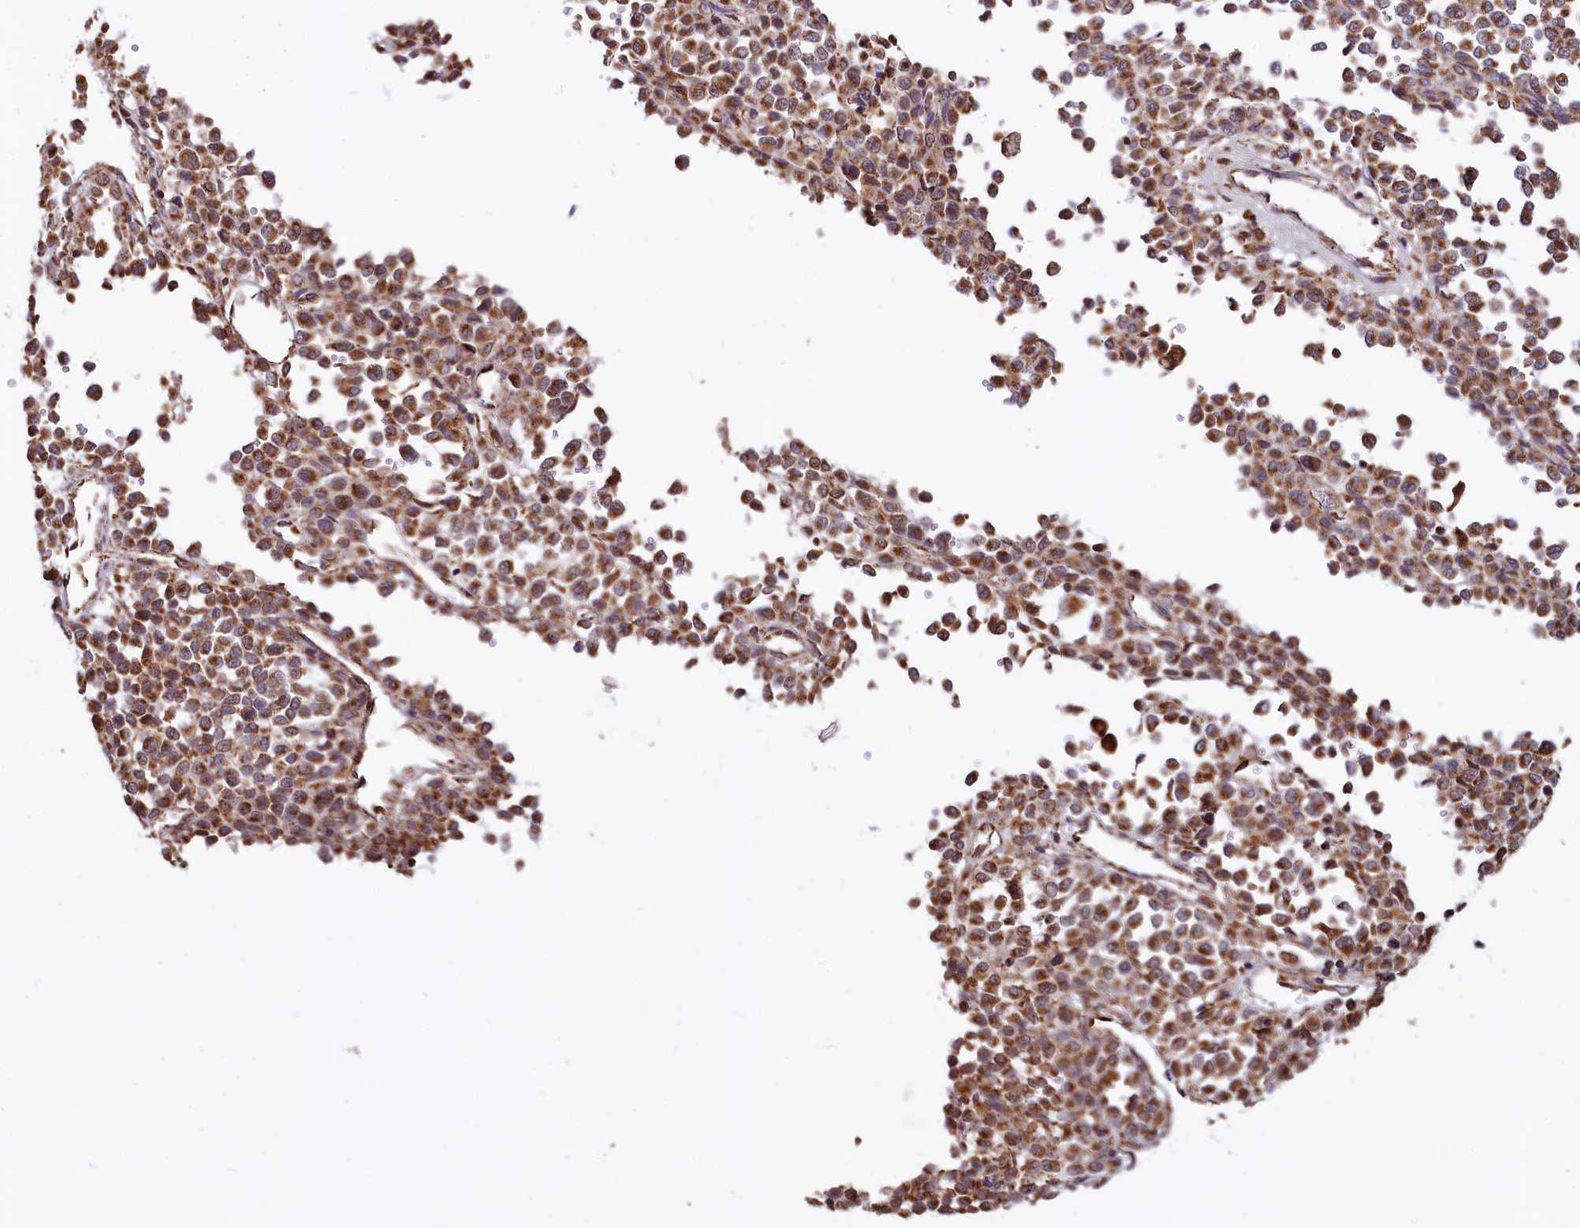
{"staining": {"intensity": "moderate", "quantity": ">75%", "location": "cytoplasmic/membranous"}, "tissue": "melanoma", "cell_type": "Tumor cells", "image_type": "cancer", "snomed": [{"axis": "morphology", "description": "Malignant melanoma, Metastatic site"}, {"axis": "topography", "description": "Pancreas"}], "caption": "Immunohistochemistry (IHC) photomicrograph of human malignant melanoma (metastatic site) stained for a protein (brown), which exhibits medium levels of moderate cytoplasmic/membranous staining in about >75% of tumor cells.", "gene": "NUDT15", "patient": {"sex": "female", "age": 30}}